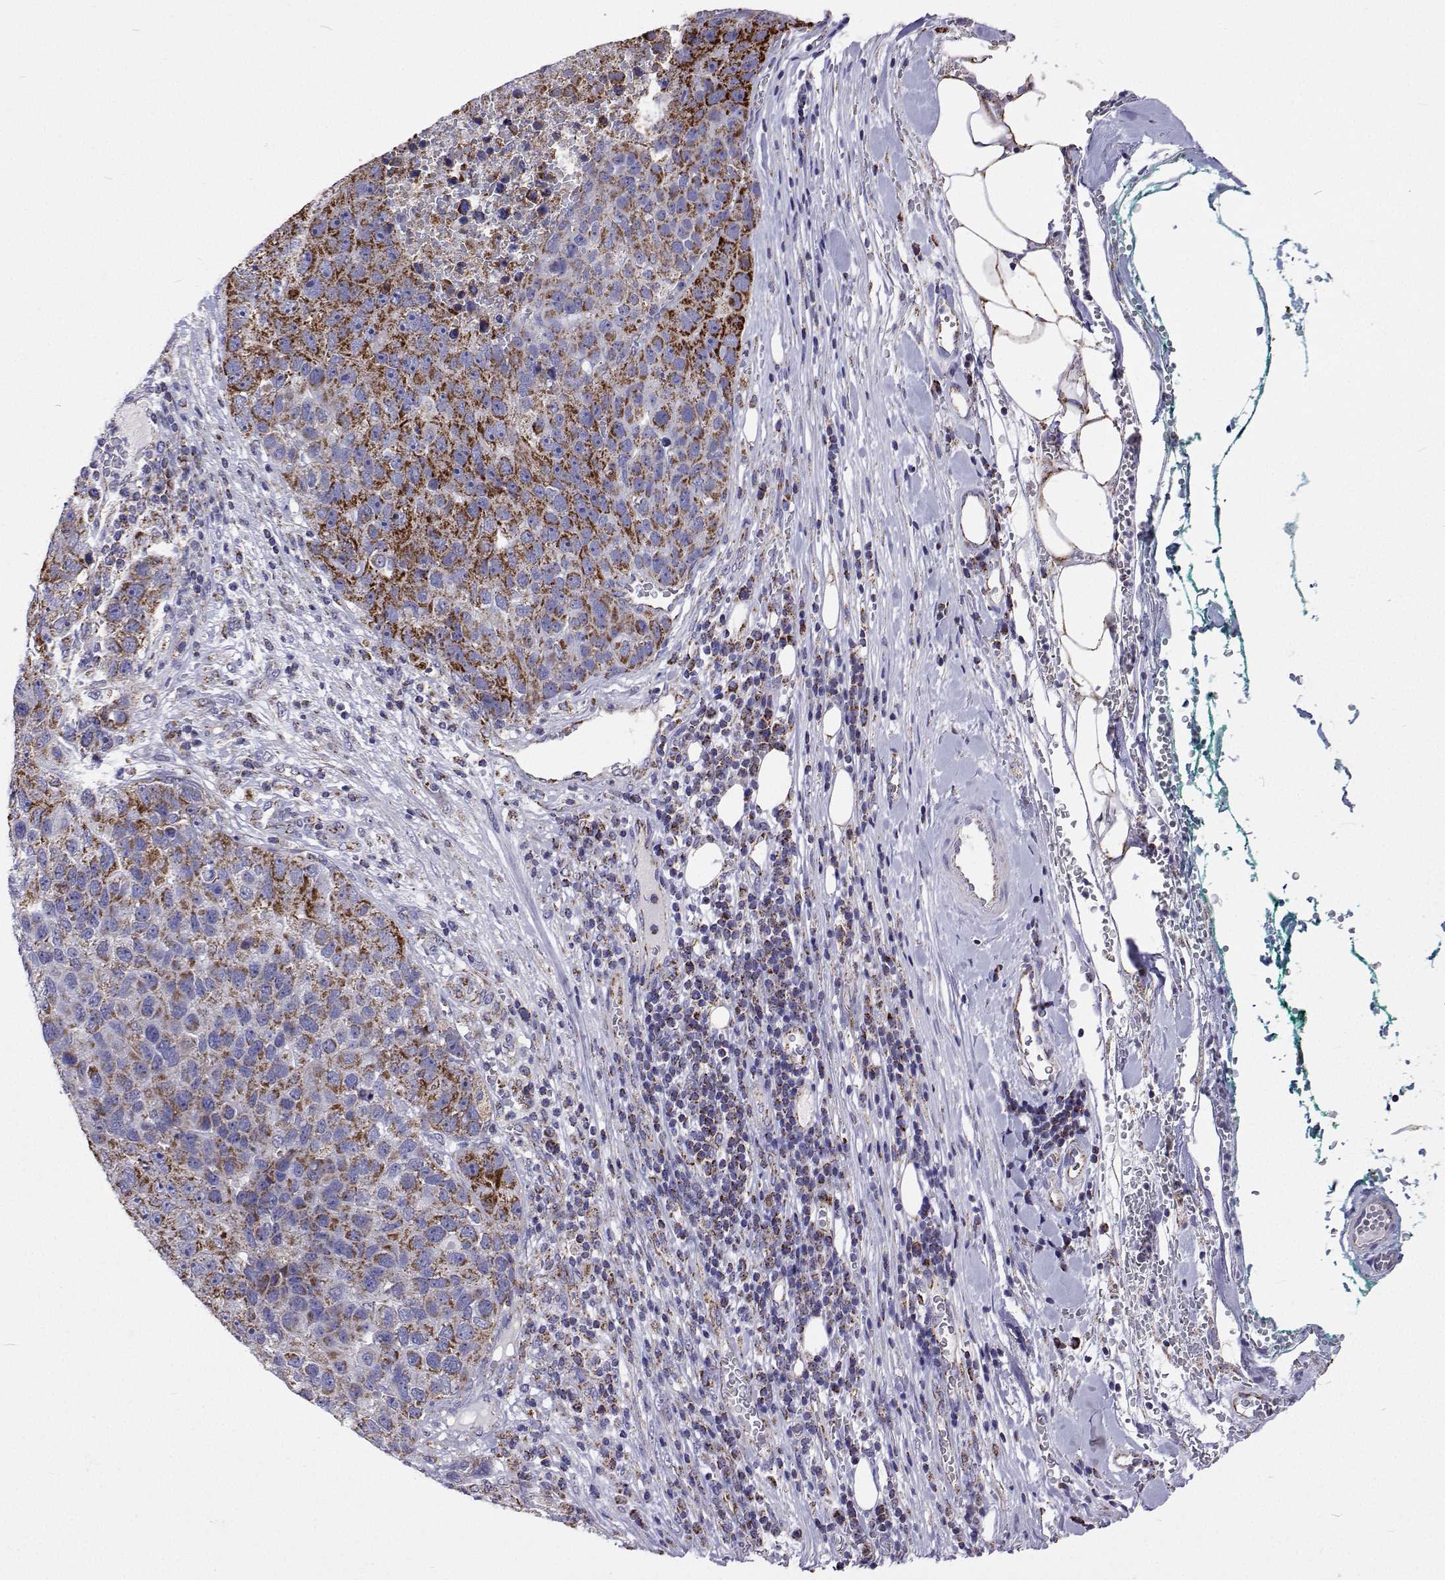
{"staining": {"intensity": "strong", "quantity": "25%-75%", "location": "cytoplasmic/membranous"}, "tissue": "pancreatic cancer", "cell_type": "Tumor cells", "image_type": "cancer", "snomed": [{"axis": "morphology", "description": "Adenocarcinoma, NOS"}, {"axis": "topography", "description": "Pancreas"}], "caption": "Human pancreatic cancer (adenocarcinoma) stained with a protein marker reveals strong staining in tumor cells.", "gene": "MCCC2", "patient": {"sex": "female", "age": 61}}